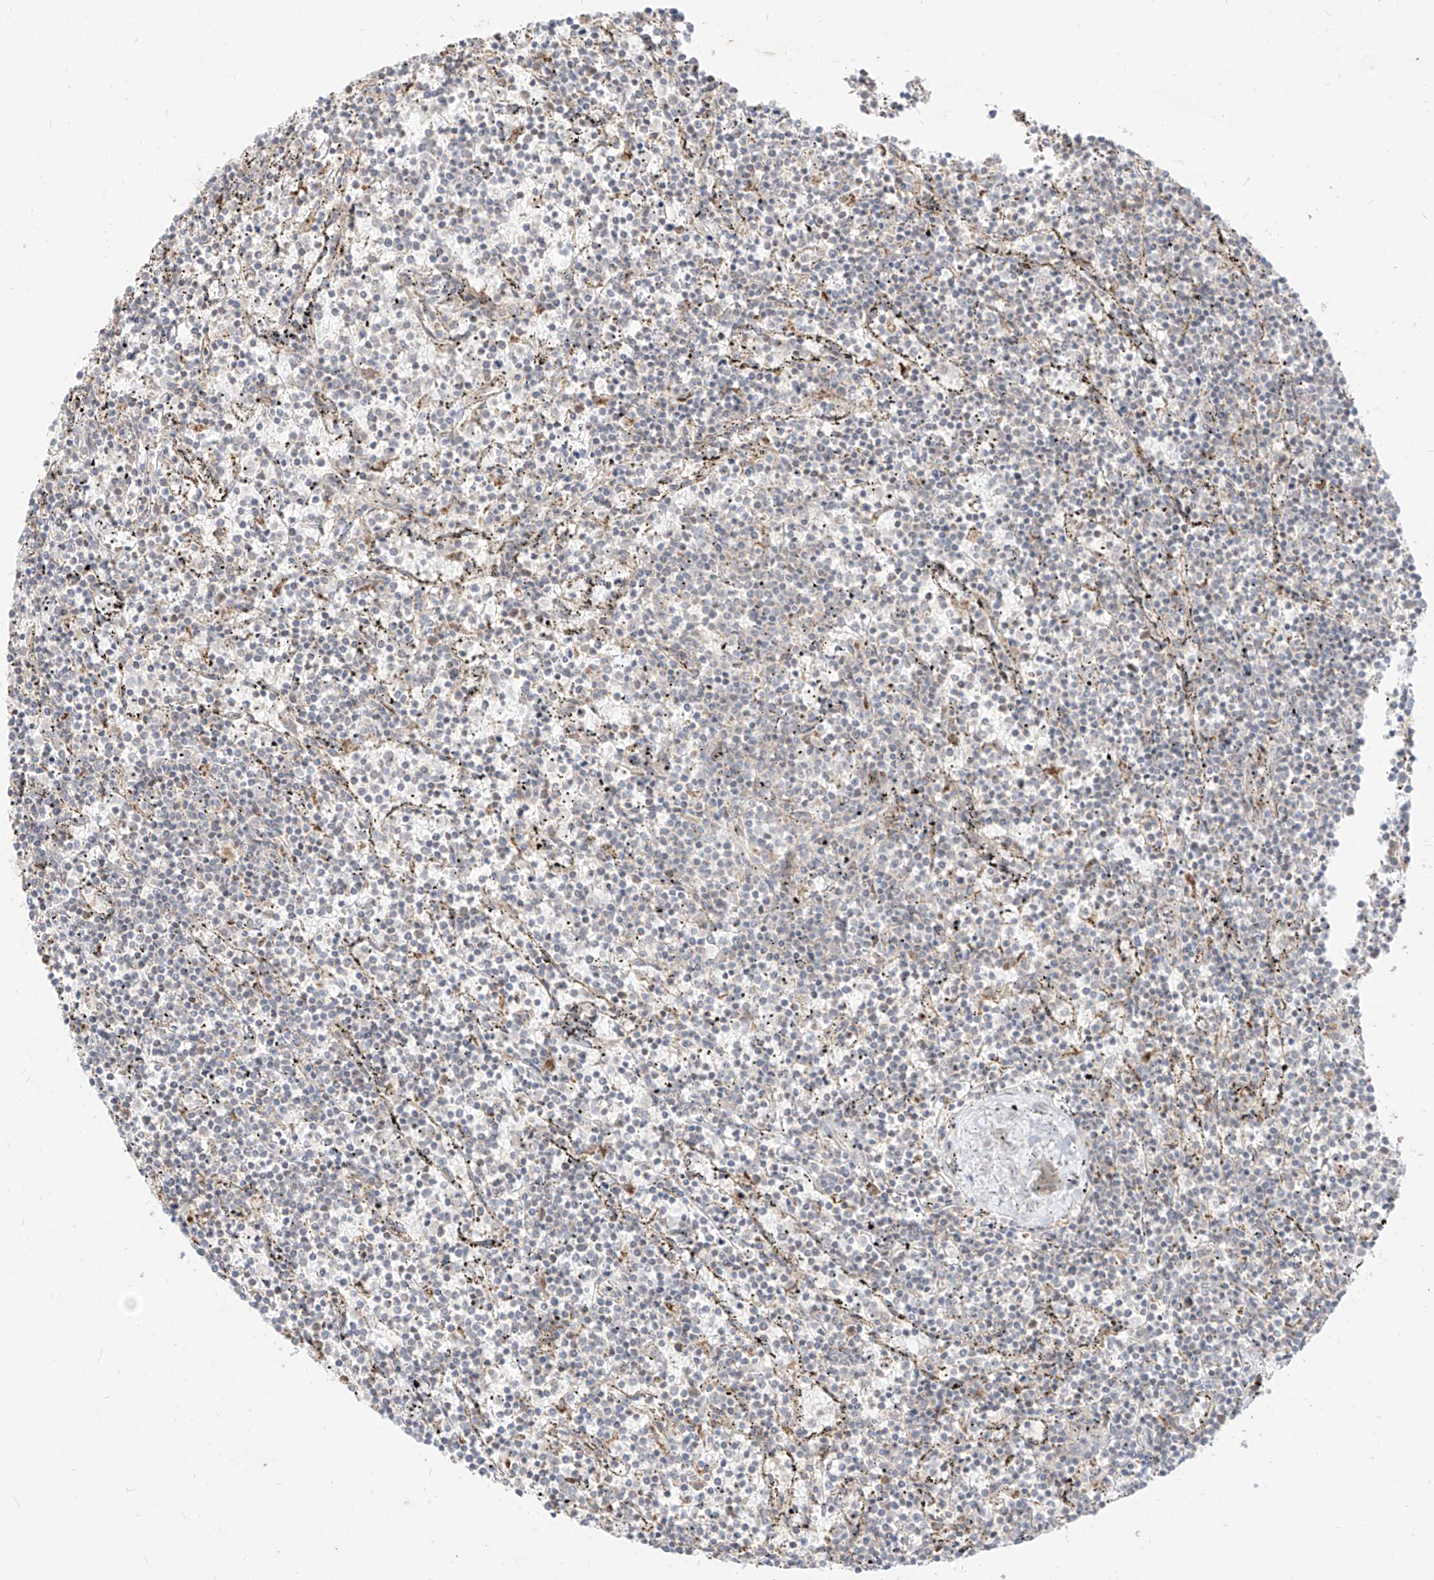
{"staining": {"intensity": "negative", "quantity": "none", "location": "none"}, "tissue": "lymphoma", "cell_type": "Tumor cells", "image_type": "cancer", "snomed": [{"axis": "morphology", "description": "Malignant lymphoma, non-Hodgkin's type, Low grade"}, {"axis": "topography", "description": "Spleen"}], "caption": "DAB immunohistochemical staining of human malignant lymphoma, non-Hodgkin's type (low-grade) shows no significant positivity in tumor cells.", "gene": "PLCL1", "patient": {"sex": "female", "age": 50}}